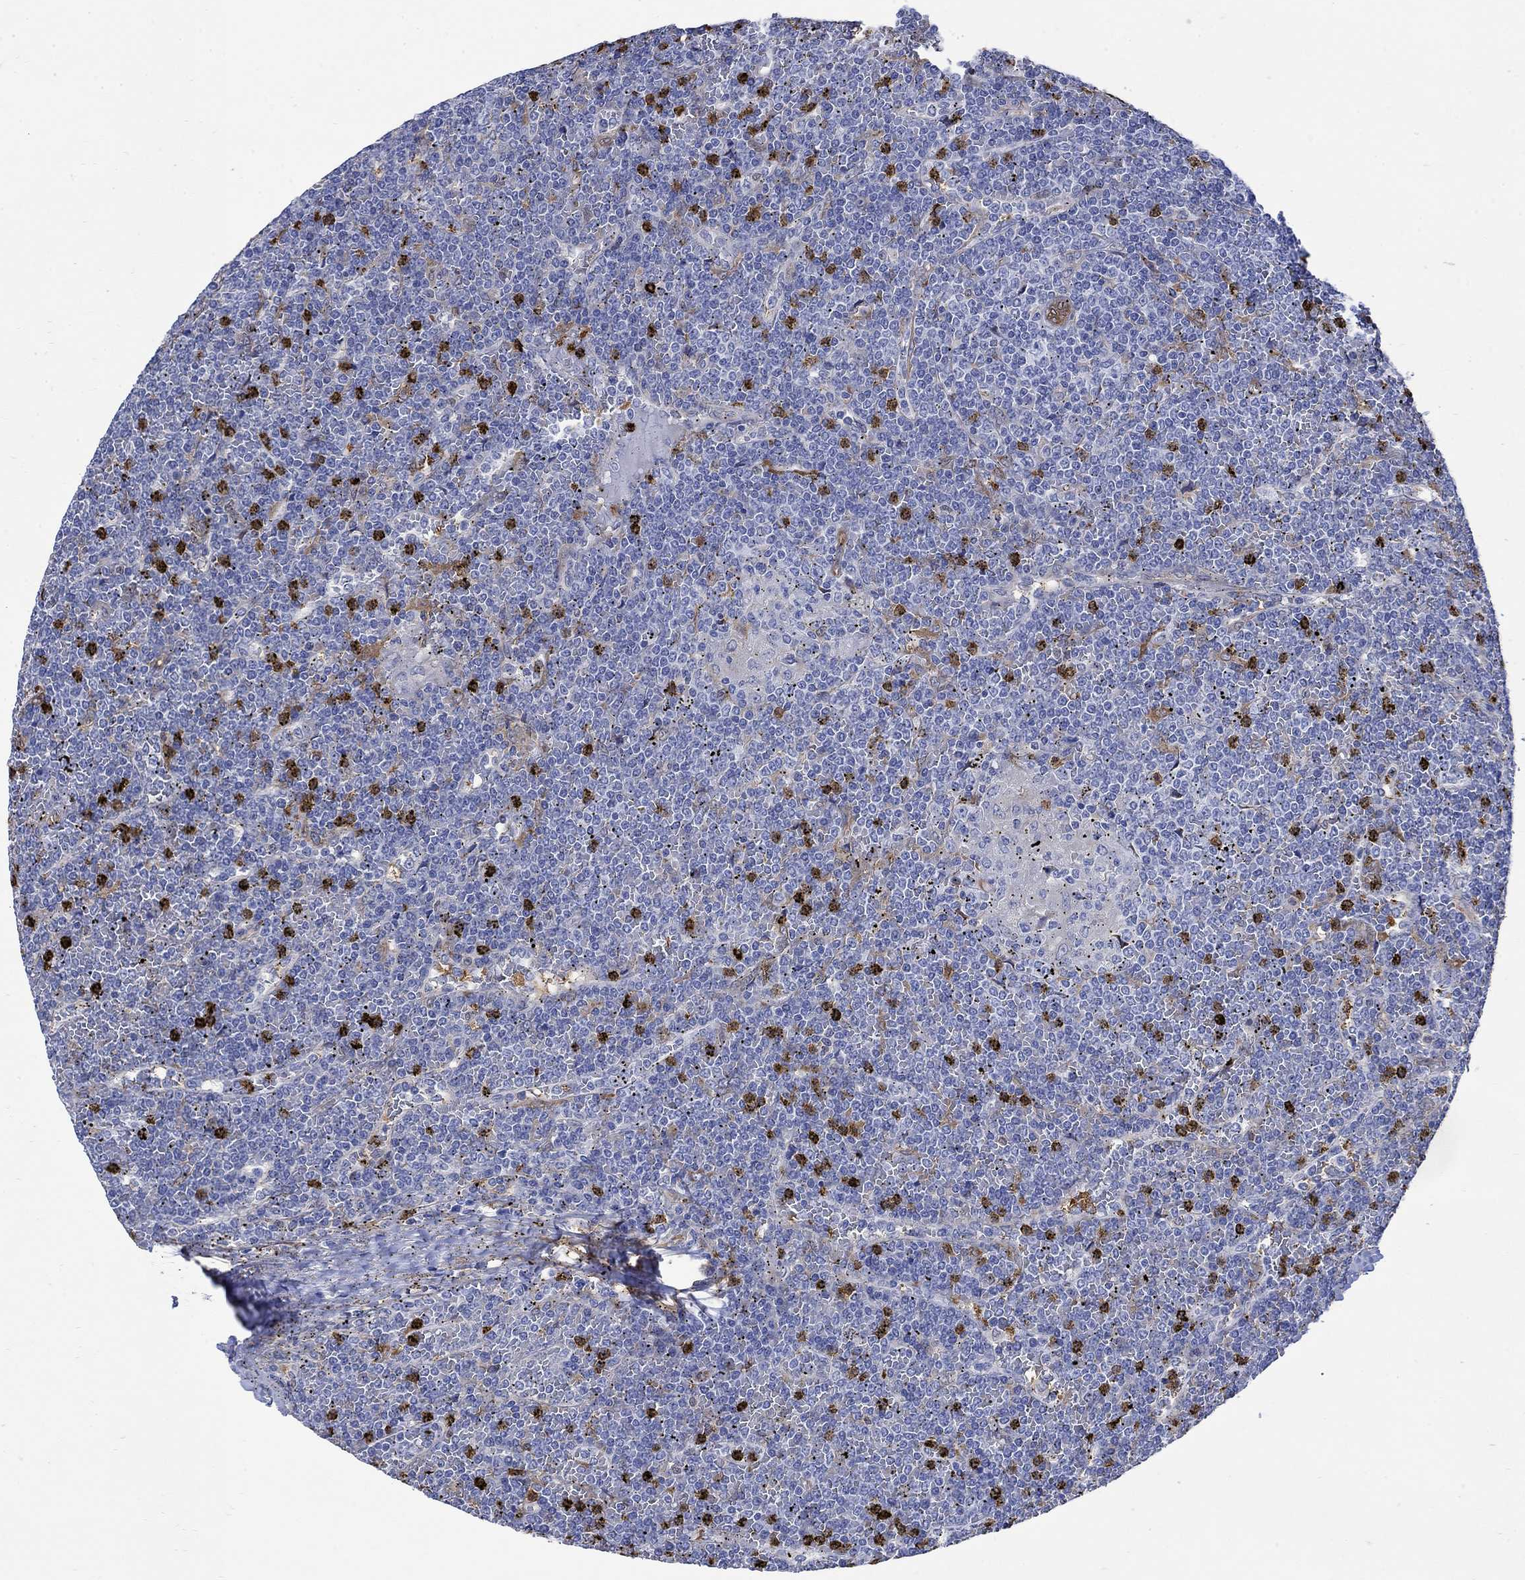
{"staining": {"intensity": "negative", "quantity": "none", "location": "none"}, "tissue": "lymphoma", "cell_type": "Tumor cells", "image_type": "cancer", "snomed": [{"axis": "morphology", "description": "Malignant lymphoma, non-Hodgkin's type, Low grade"}, {"axis": "topography", "description": "Spleen"}], "caption": "IHC of malignant lymphoma, non-Hodgkin's type (low-grade) shows no staining in tumor cells.", "gene": "TGM2", "patient": {"sex": "female", "age": 19}}